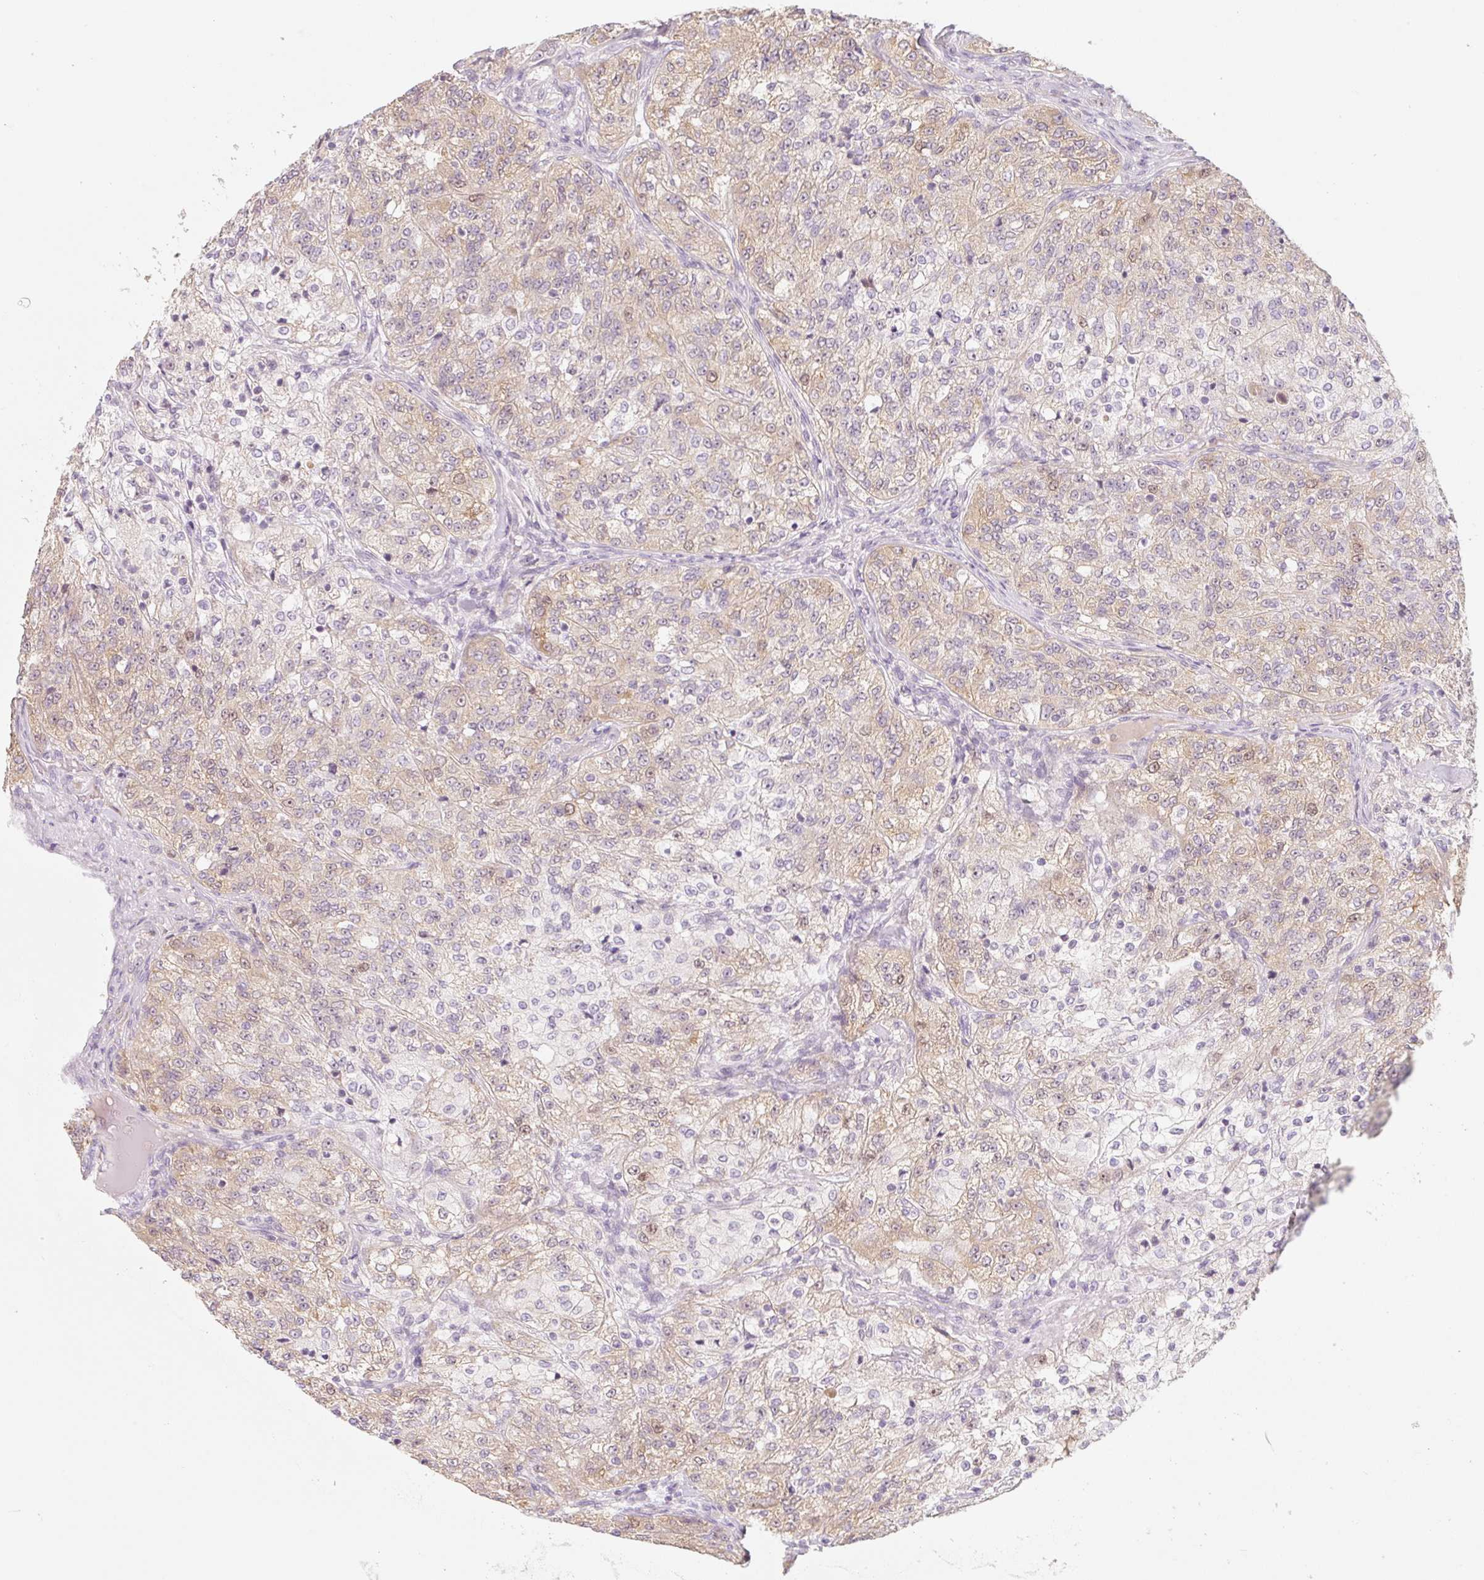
{"staining": {"intensity": "weak", "quantity": "25%-75%", "location": "cytoplasmic/membranous,nuclear"}, "tissue": "renal cancer", "cell_type": "Tumor cells", "image_type": "cancer", "snomed": [{"axis": "morphology", "description": "Adenocarcinoma, NOS"}, {"axis": "topography", "description": "Kidney"}], "caption": "Human renal cancer stained with a brown dye reveals weak cytoplasmic/membranous and nuclear positive staining in about 25%-75% of tumor cells.", "gene": "MIA2", "patient": {"sex": "female", "age": 63}}